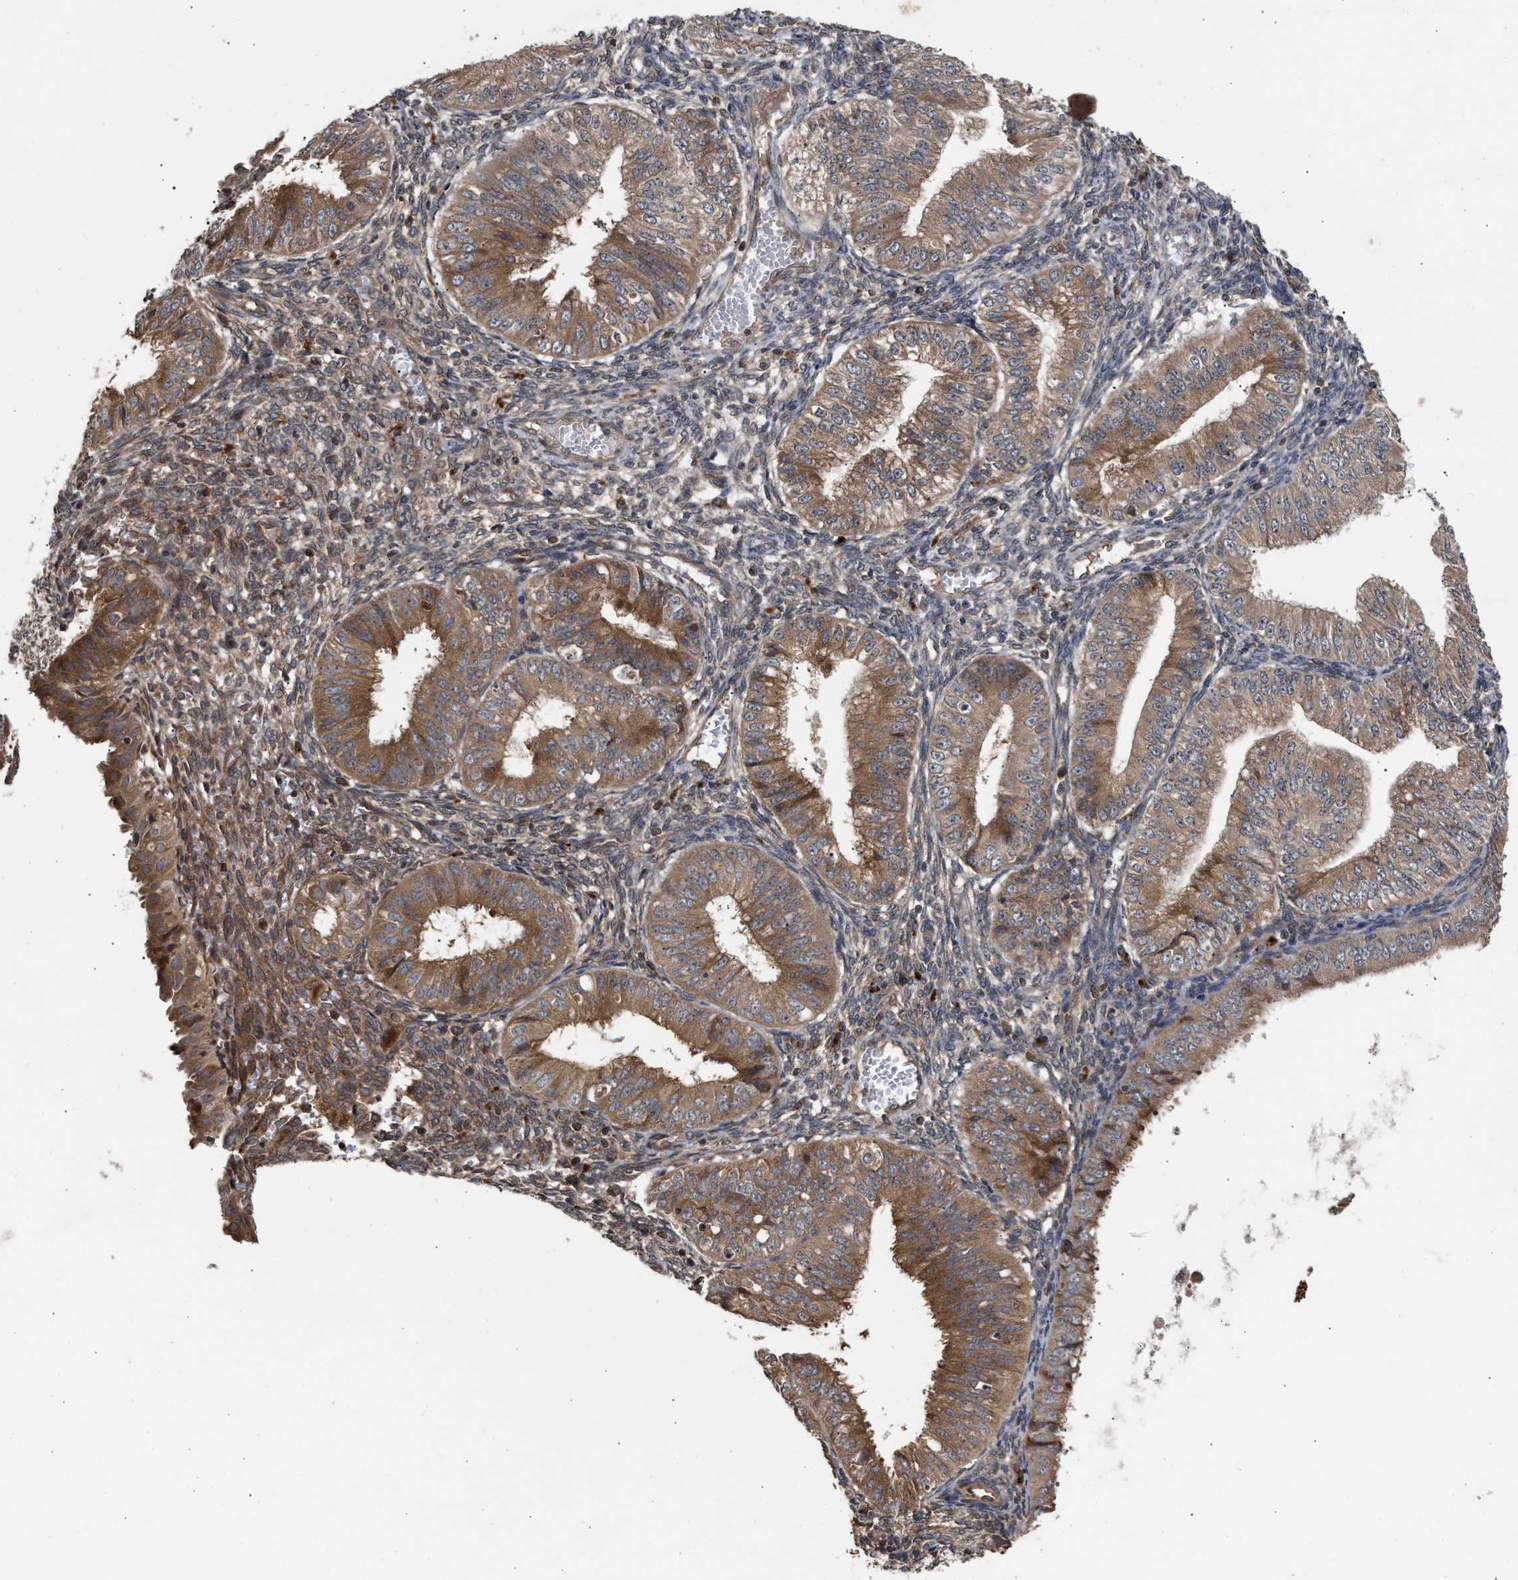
{"staining": {"intensity": "moderate", "quantity": ">75%", "location": "cytoplasmic/membranous"}, "tissue": "endometrial cancer", "cell_type": "Tumor cells", "image_type": "cancer", "snomed": [{"axis": "morphology", "description": "Normal tissue, NOS"}, {"axis": "morphology", "description": "Adenocarcinoma, NOS"}, {"axis": "topography", "description": "Endometrium"}], "caption": "Approximately >75% of tumor cells in endometrial adenocarcinoma demonstrate moderate cytoplasmic/membranous protein positivity as visualized by brown immunohistochemical staining.", "gene": "SAR1A", "patient": {"sex": "female", "age": 53}}